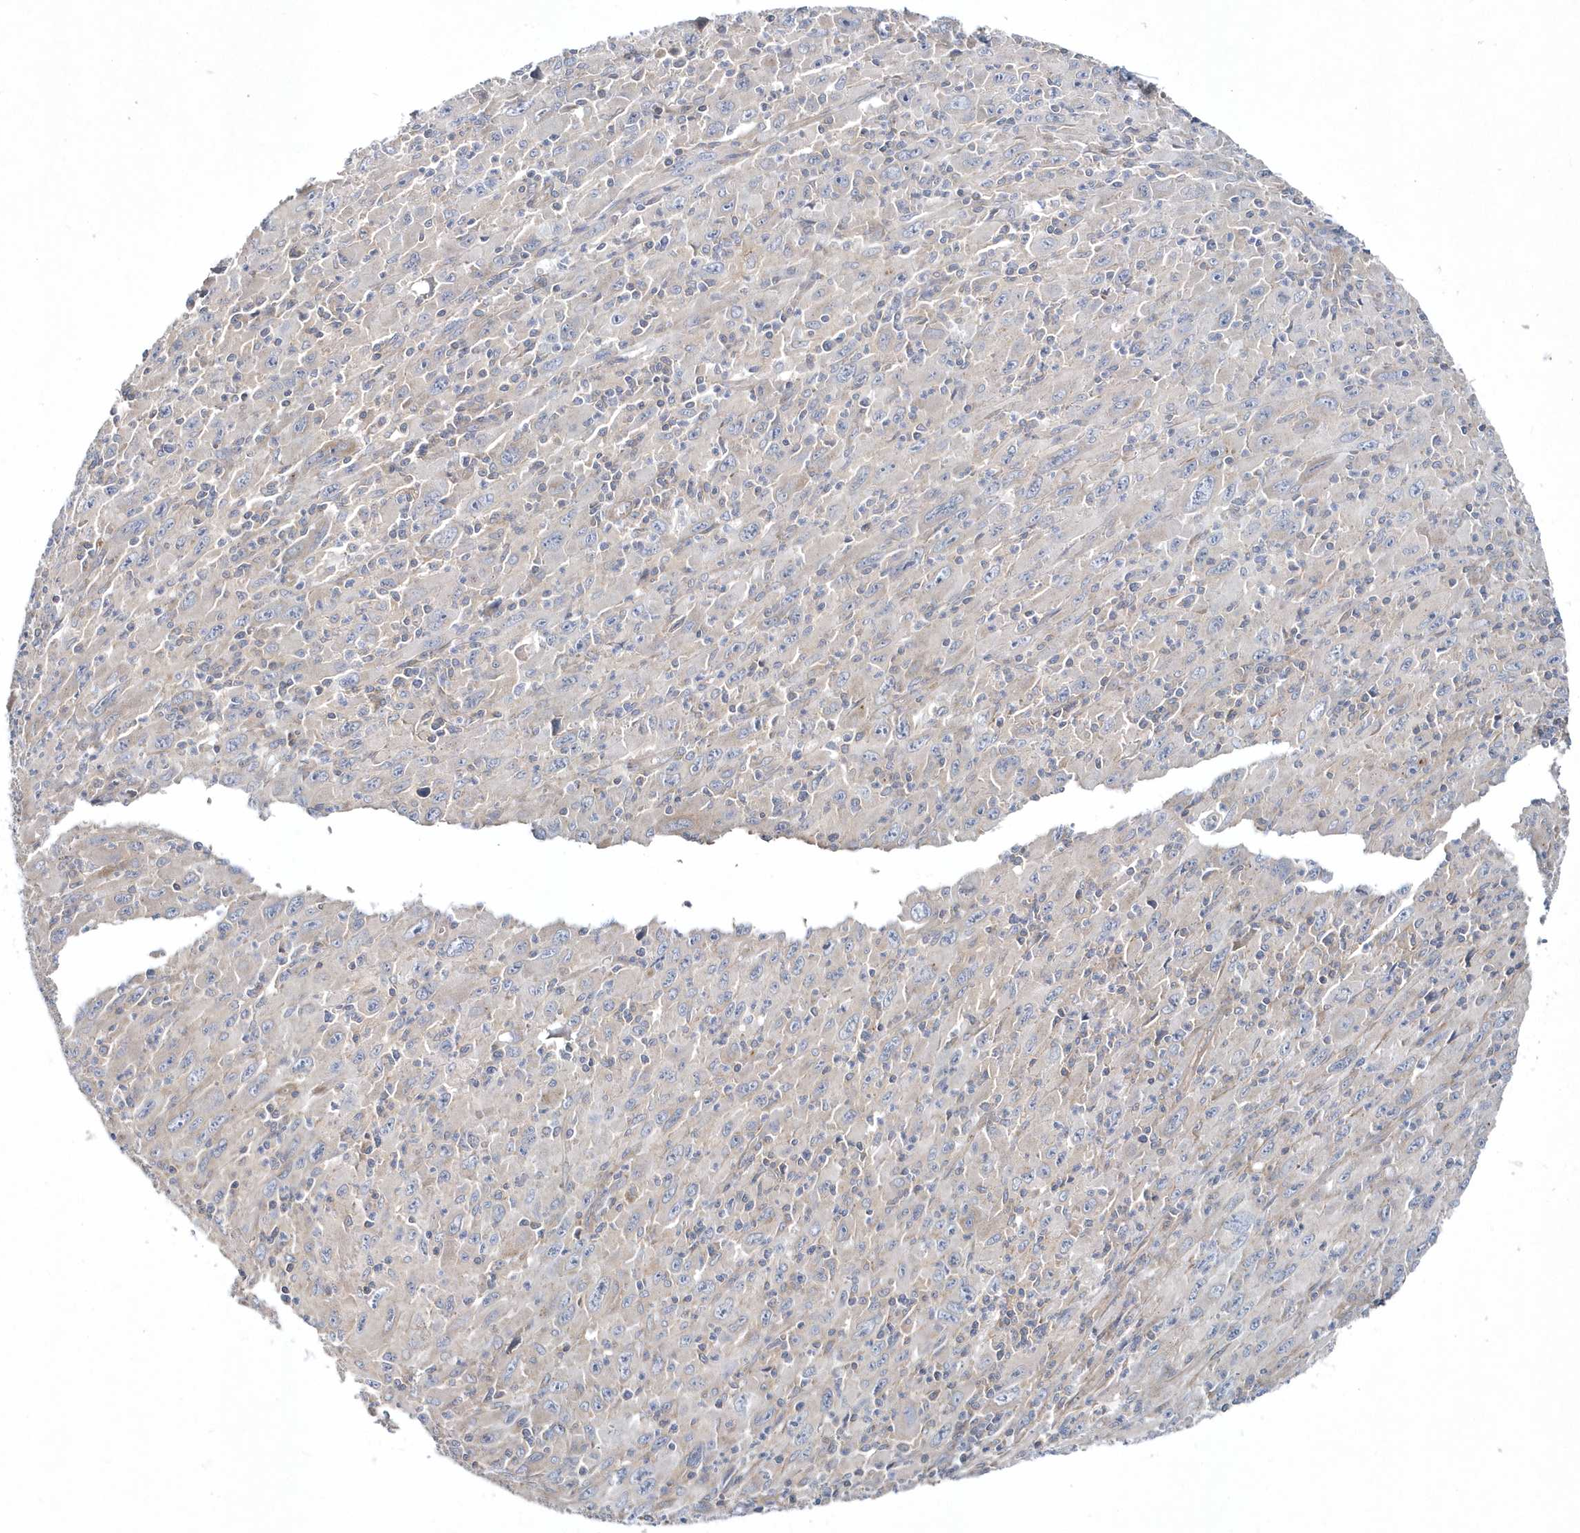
{"staining": {"intensity": "negative", "quantity": "none", "location": "none"}, "tissue": "melanoma", "cell_type": "Tumor cells", "image_type": "cancer", "snomed": [{"axis": "morphology", "description": "Malignant melanoma, Metastatic site"}, {"axis": "topography", "description": "Skin"}], "caption": "The image displays no staining of tumor cells in melanoma.", "gene": "LEXM", "patient": {"sex": "female", "age": 56}}